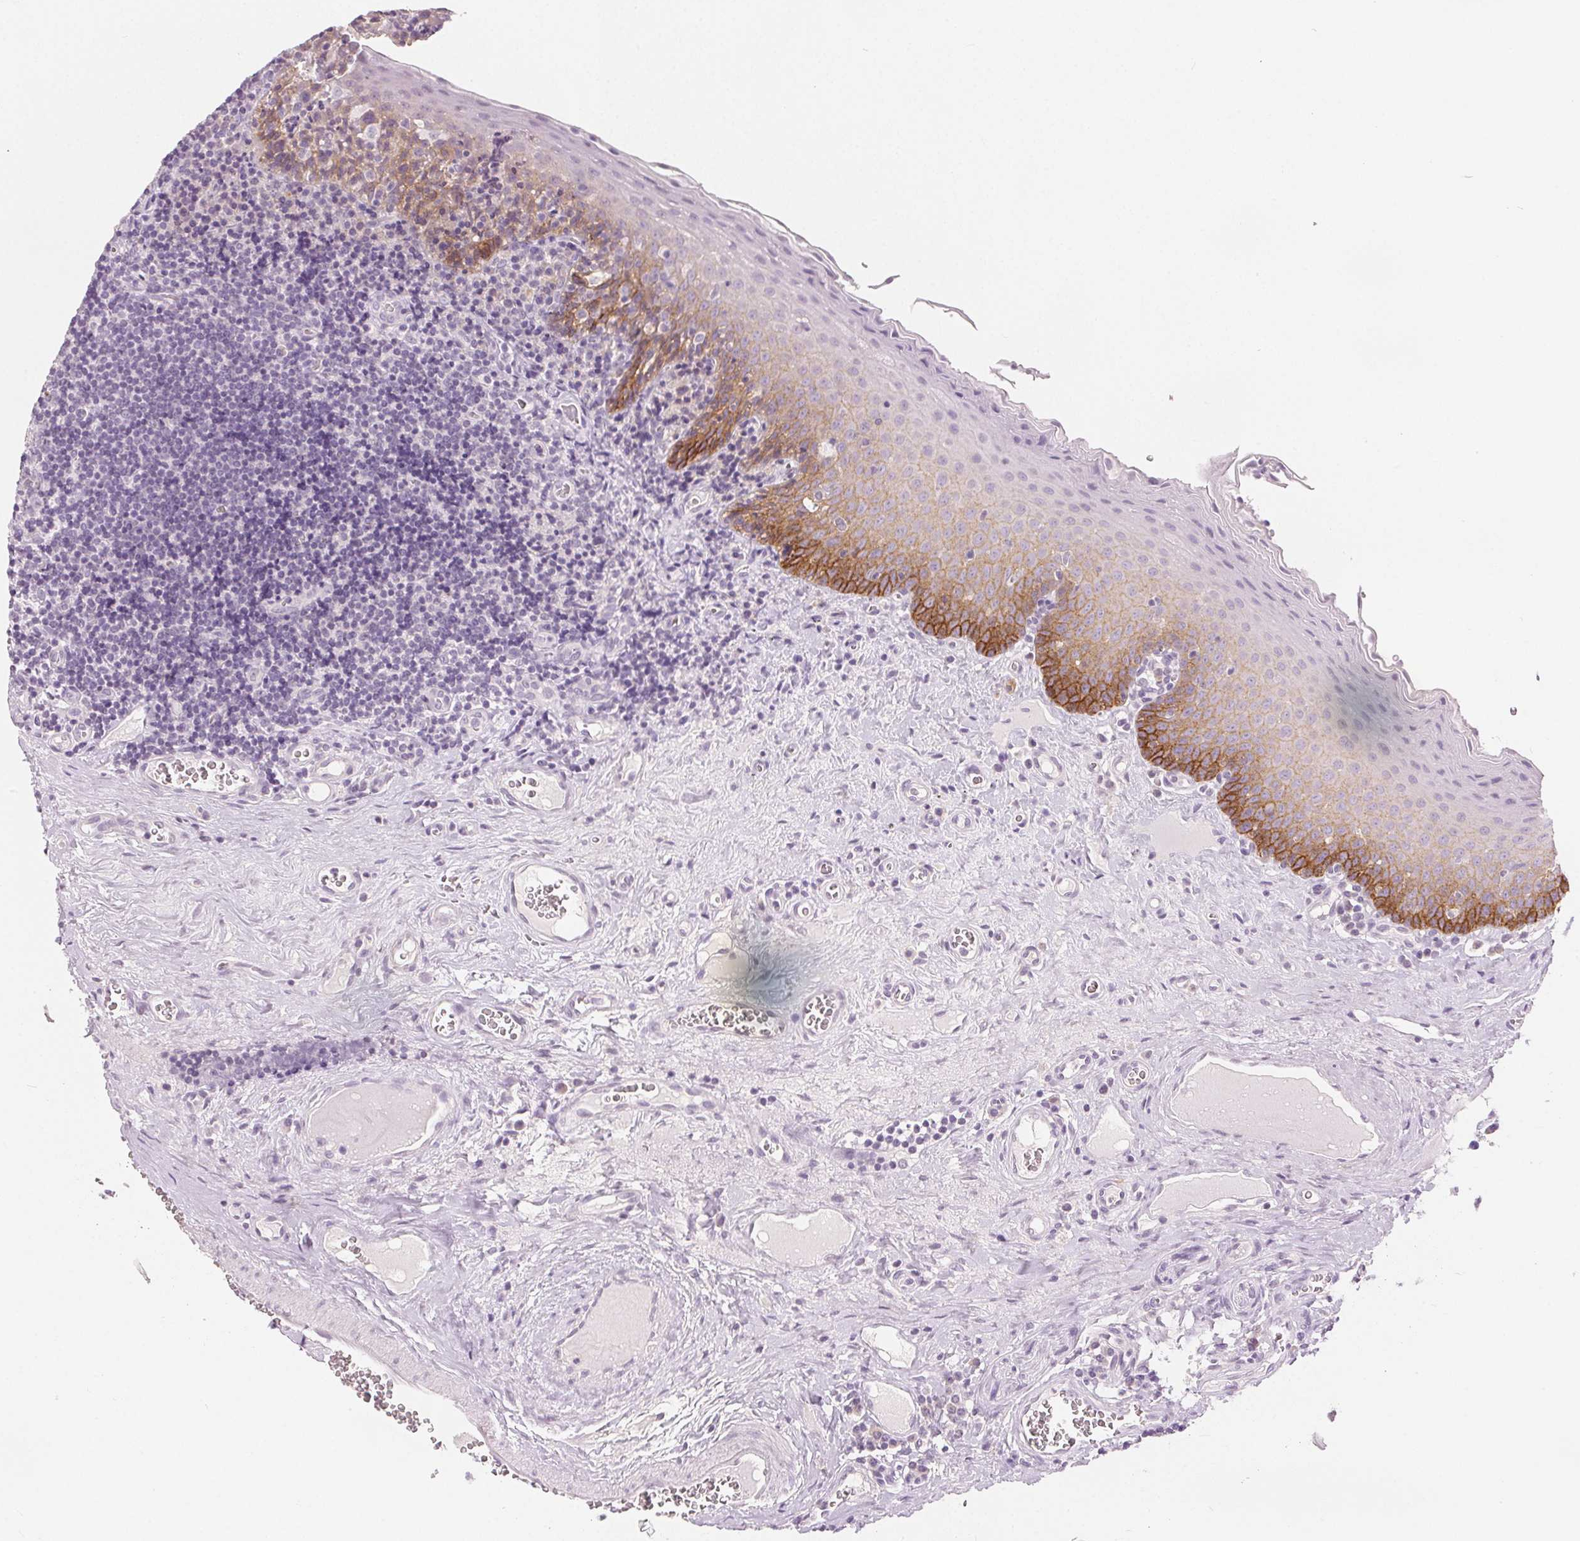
{"staining": {"intensity": "negative", "quantity": "none", "location": "none"}, "tissue": "tonsil", "cell_type": "Germinal center cells", "image_type": "normal", "snomed": [{"axis": "morphology", "description": "Normal tissue, NOS"}, {"axis": "morphology", "description": "Inflammation, NOS"}, {"axis": "topography", "description": "Tonsil"}], "caption": "A histopathology image of tonsil stained for a protein shows no brown staining in germinal center cells.", "gene": "CA12", "patient": {"sex": "female", "age": 31}}